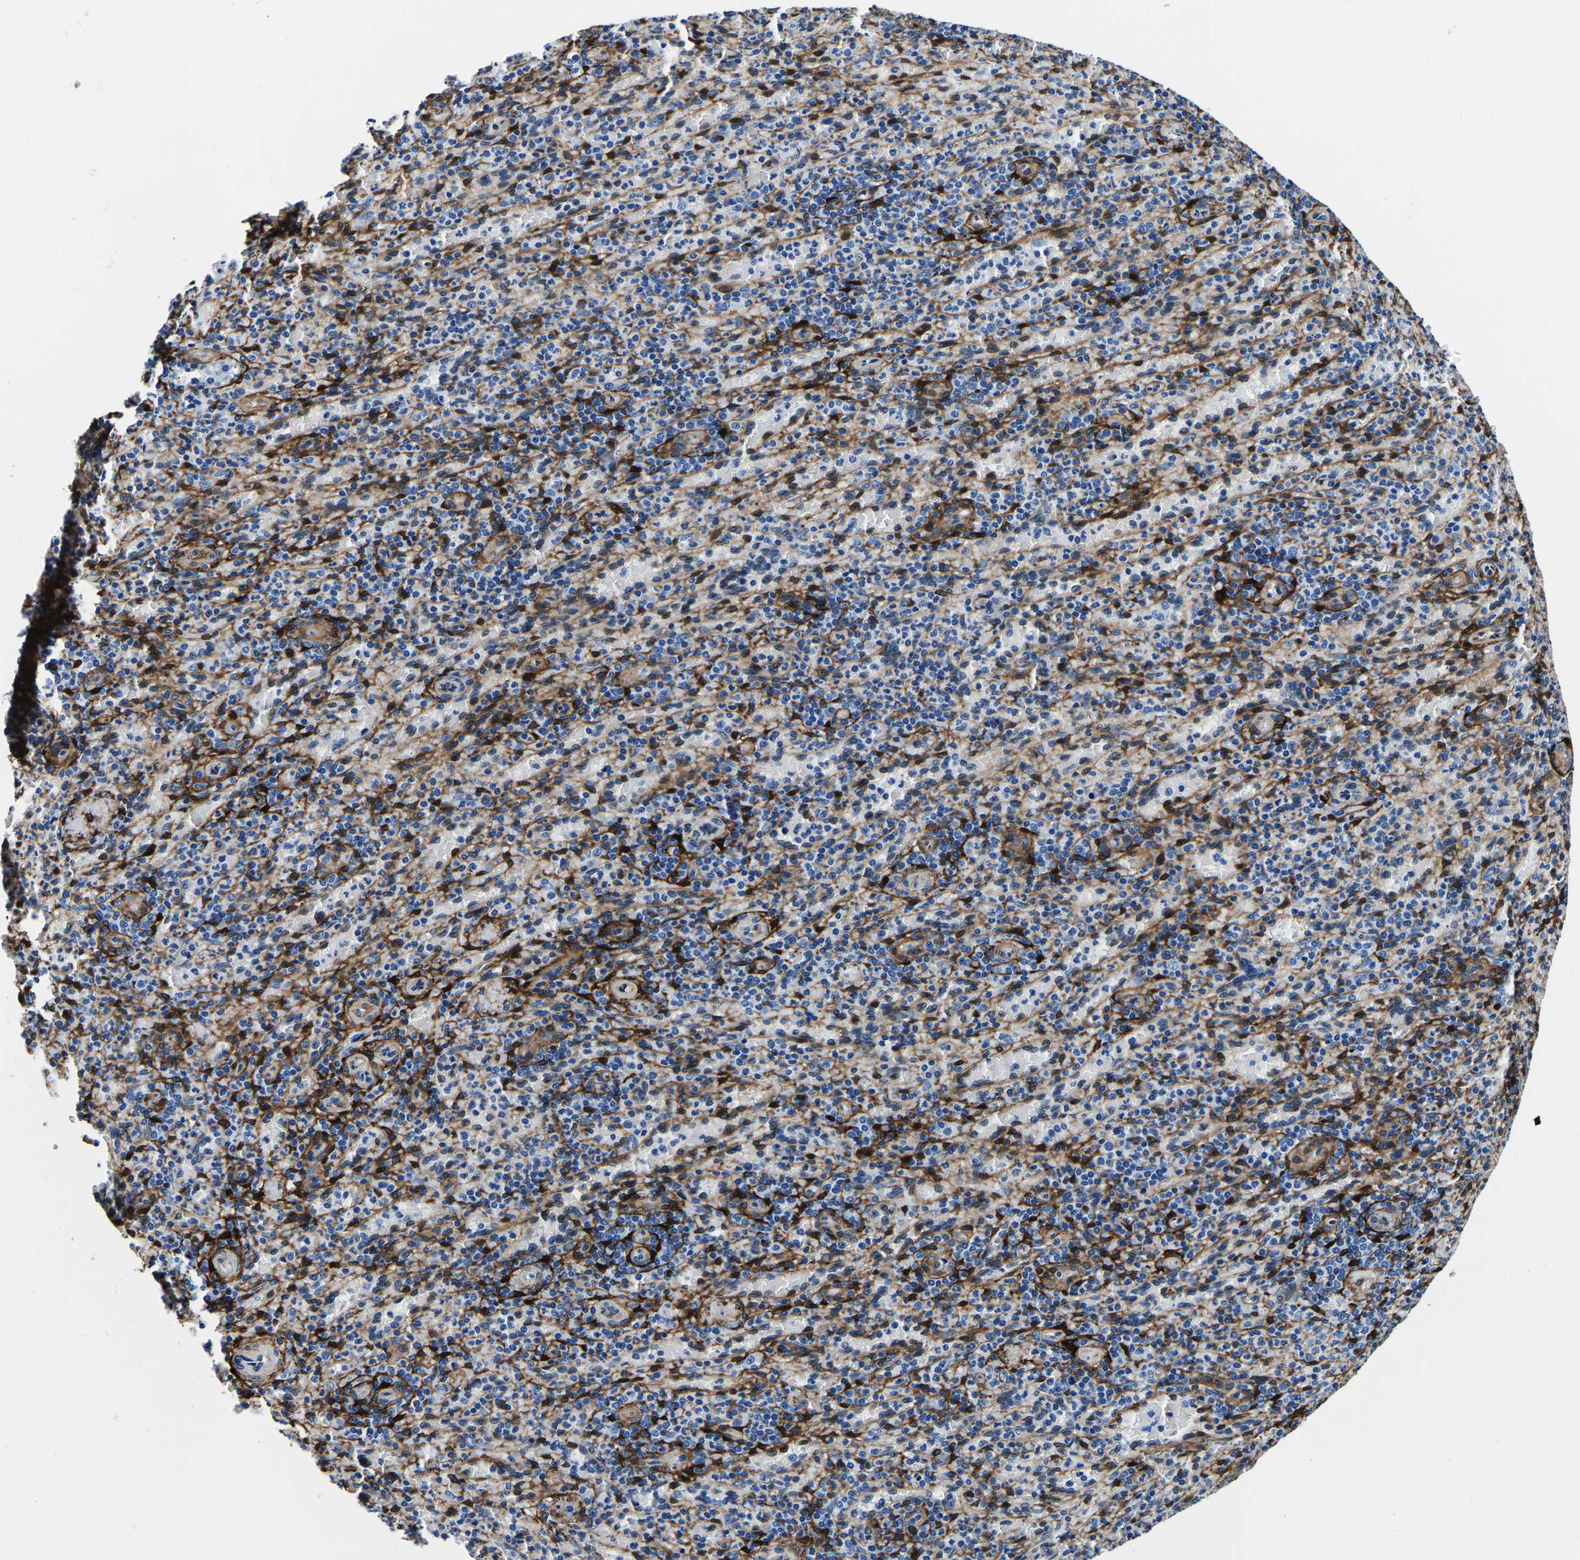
{"staining": {"intensity": "moderate", "quantity": "<25%", "location": "cytoplasmic/membranous"}, "tissue": "spleen", "cell_type": "Cells in red pulp", "image_type": "normal", "snomed": [{"axis": "morphology", "description": "Normal tissue, NOS"}, {"axis": "topography", "description": "Spleen"}], "caption": "Spleen stained with DAB immunohistochemistry demonstrates low levels of moderate cytoplasmic/membranous staining in about <25% of cells in red pulp. The staining was performed using DAB, with brown indicating positive protein expression. Nuclei are stained blue with hematoxylin.", "gene": "S100A13", "patient": {"sex": "female", "age": 74}}